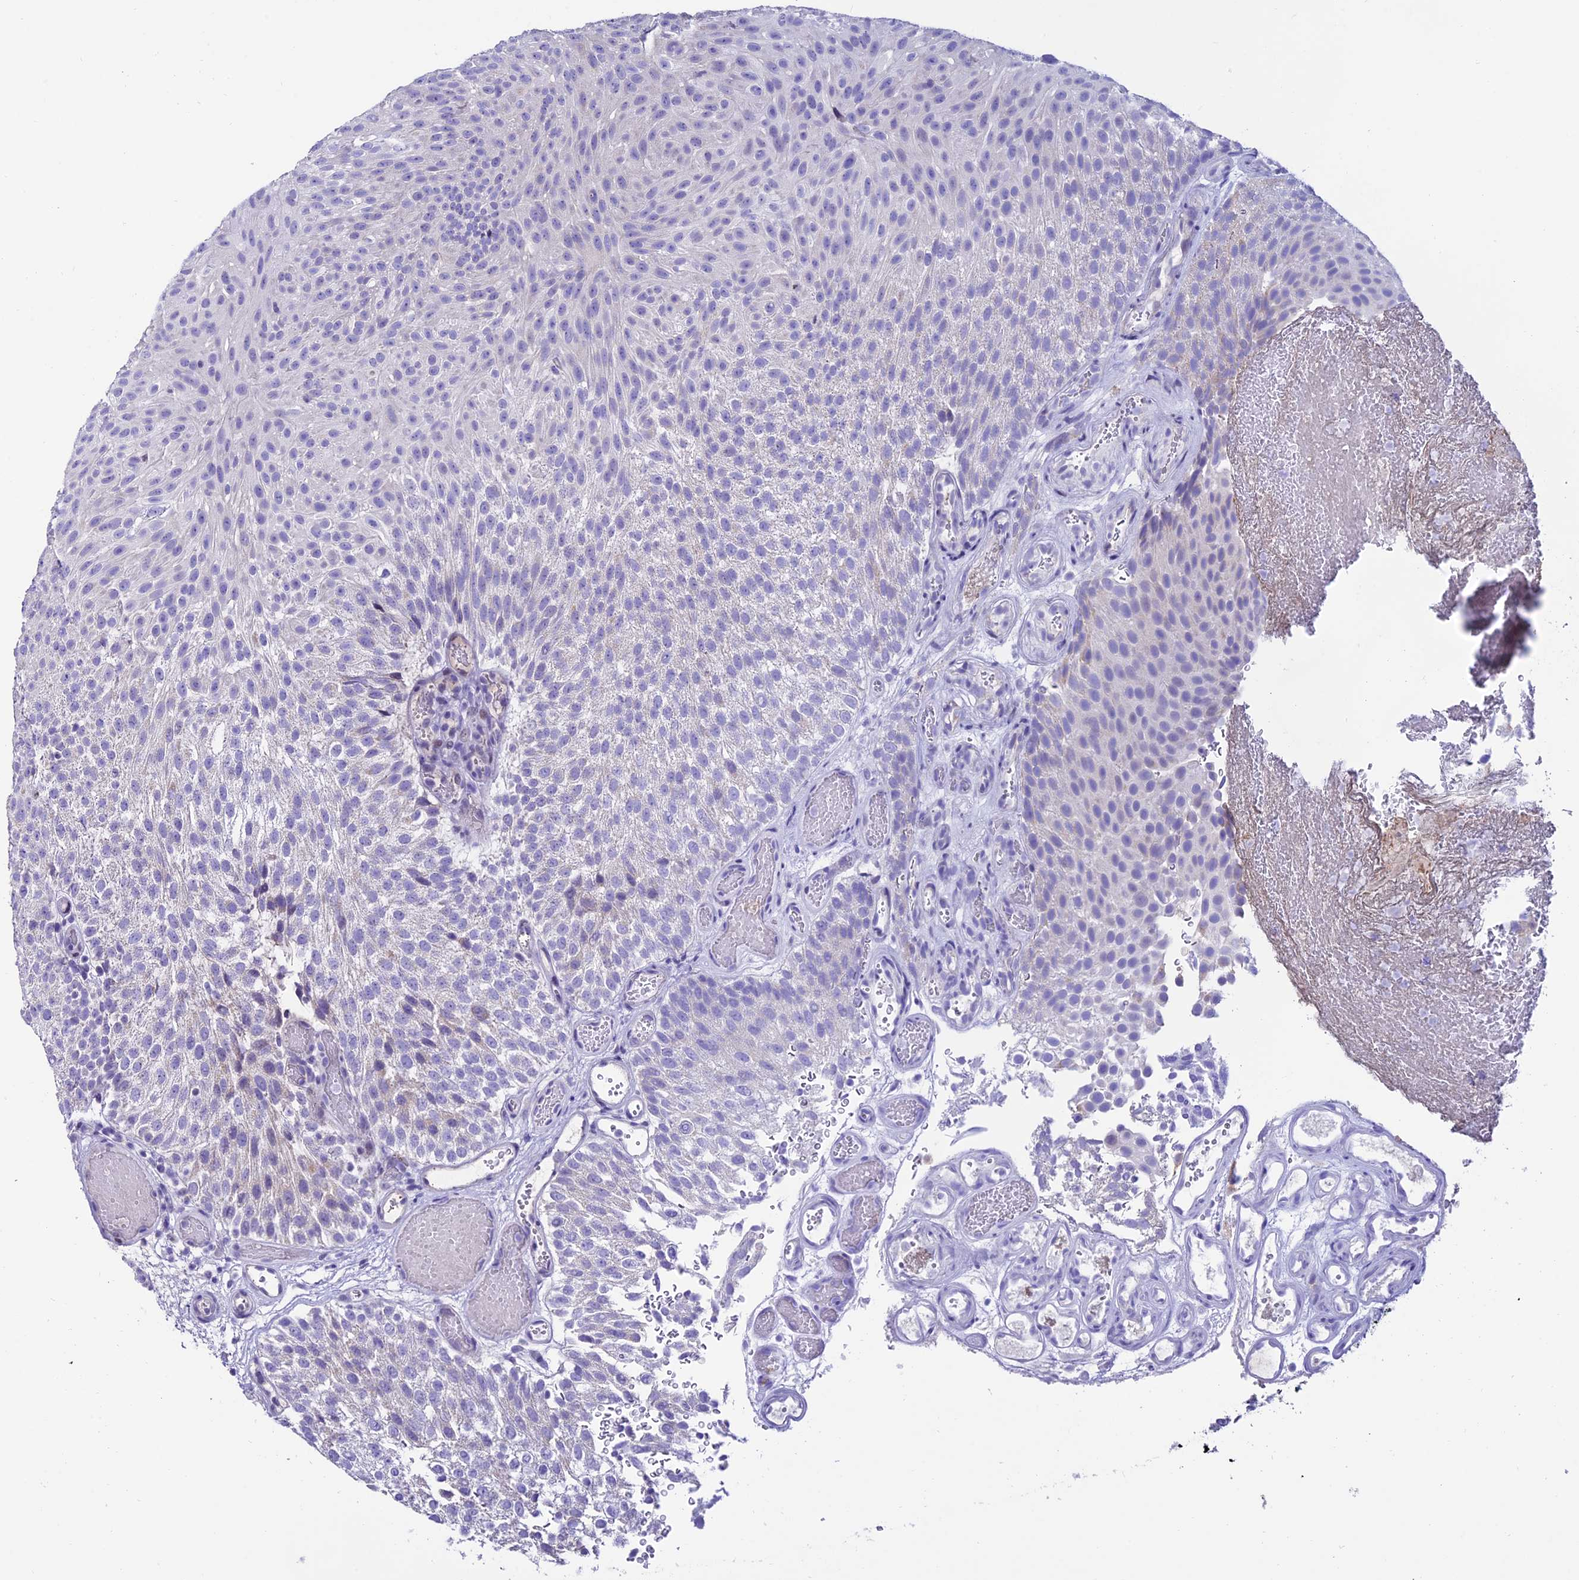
{"staining": {"intensity": "negative", "quantity": "none", "location": "none"}, "tissue": "urothelial cancer", "cell_type": "Tumor cells", "image_type": "cancer", "snomed": [{"axis": "morphology", "description": "Urothelial carcinoma, Low grade"}, {"axis": "topography", "description": "Urinary bladder"}], "caption": "Urothelial cancer was stained to show a protein in brown. There is no significant expression in tumor cells.", "gene": "SLC10A1", "patient": {"sex": "male", "age": 78}}